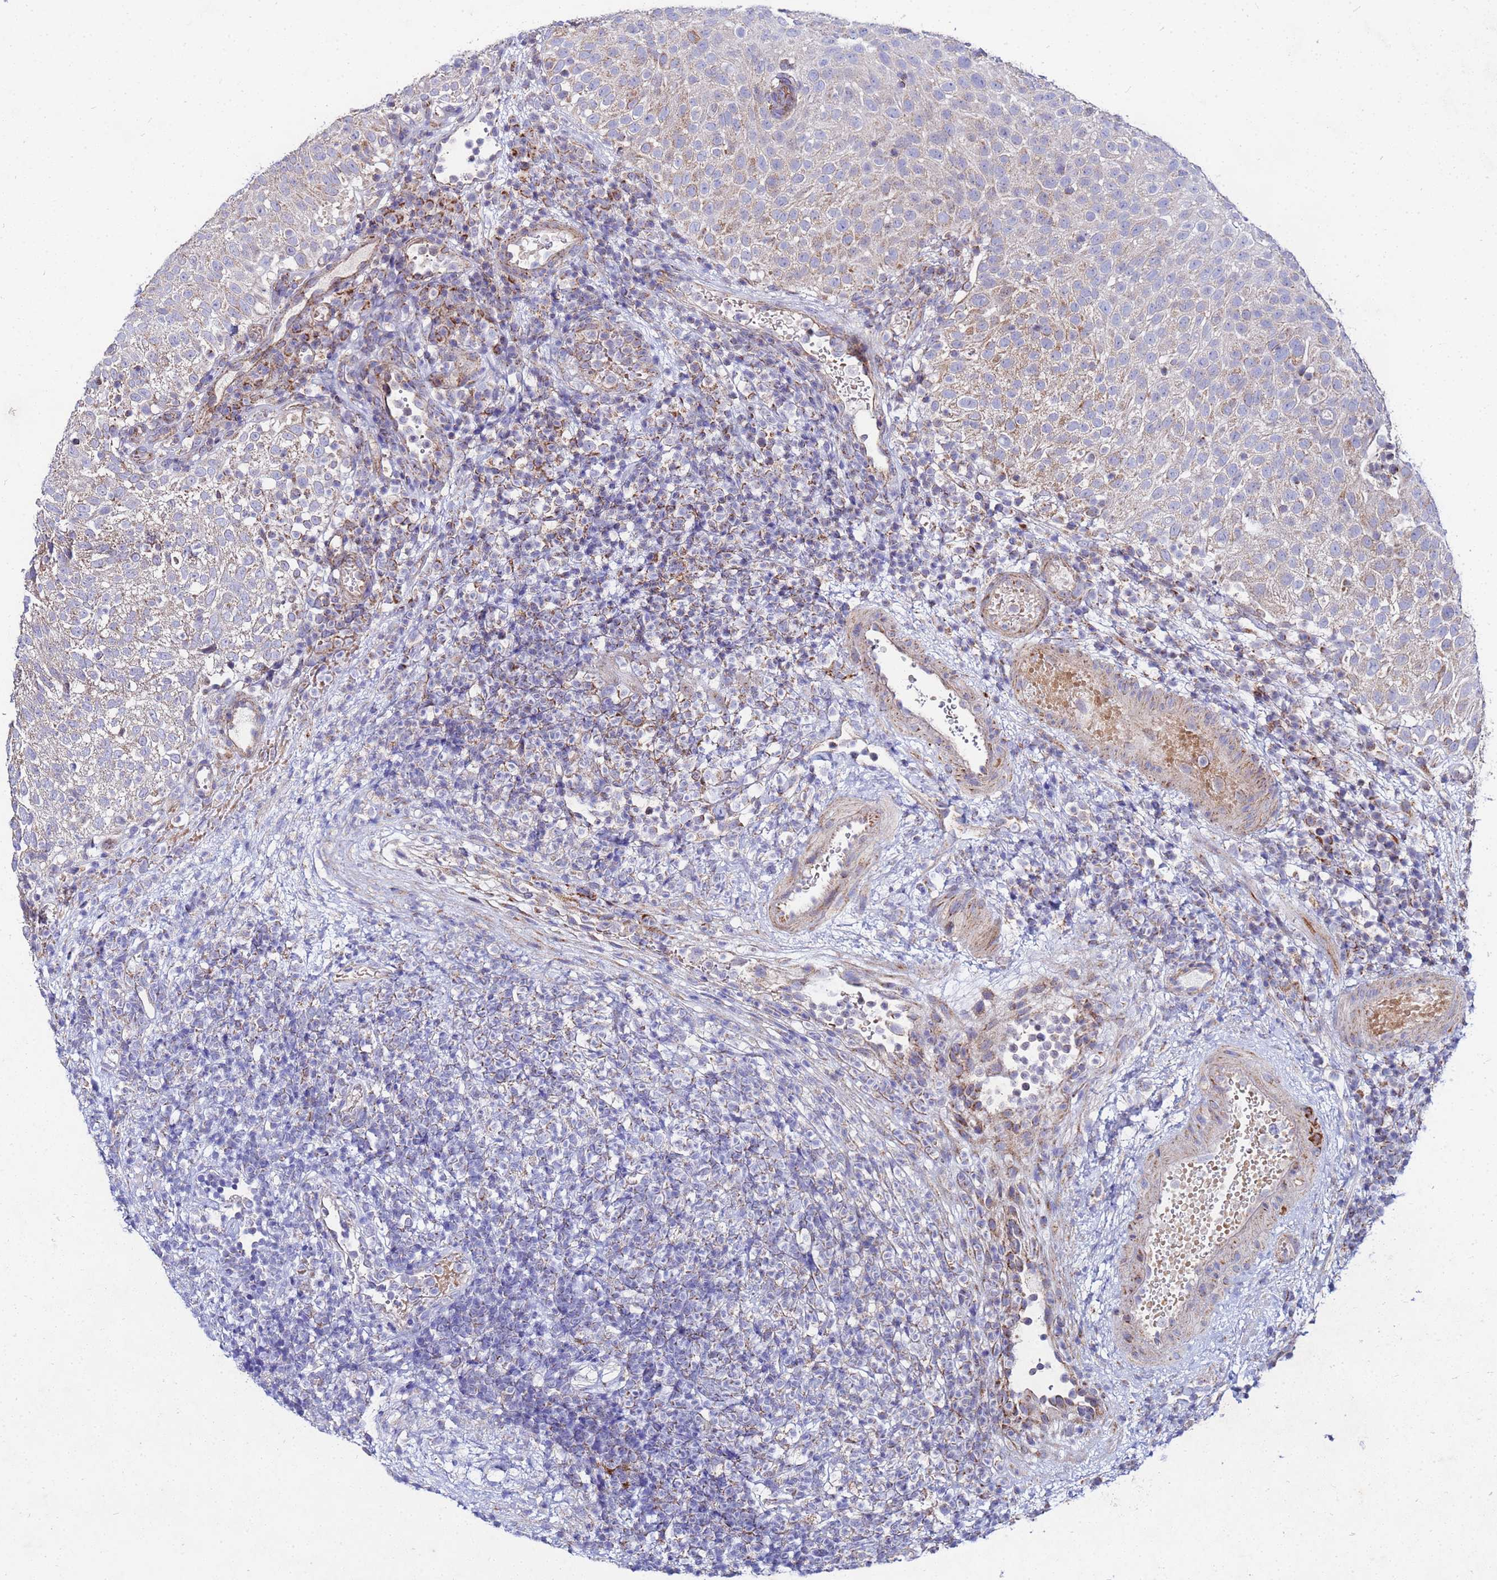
{"staining": {"intensity": "weak", "quantity": ">75%", "location": "cytoplasmic/membranous"}, "tissue": "urothelial cancer", "cell_type": "Tumor cells", "image_type": "cancer", "snomed": [{"axis": "morphology", "description": "Urothelial carcinoma, Low grade"}, {"axis": "topography", "description": "Urinary bladder"}], "caption": "Protein staining by immunohistochemistry shows weak cytoplasmic/membranous positivity in about >75% of tumor cells in urothelial cancer.", "gene": "FAHD2A", "patient": {"sex": "male", "age": 78}}